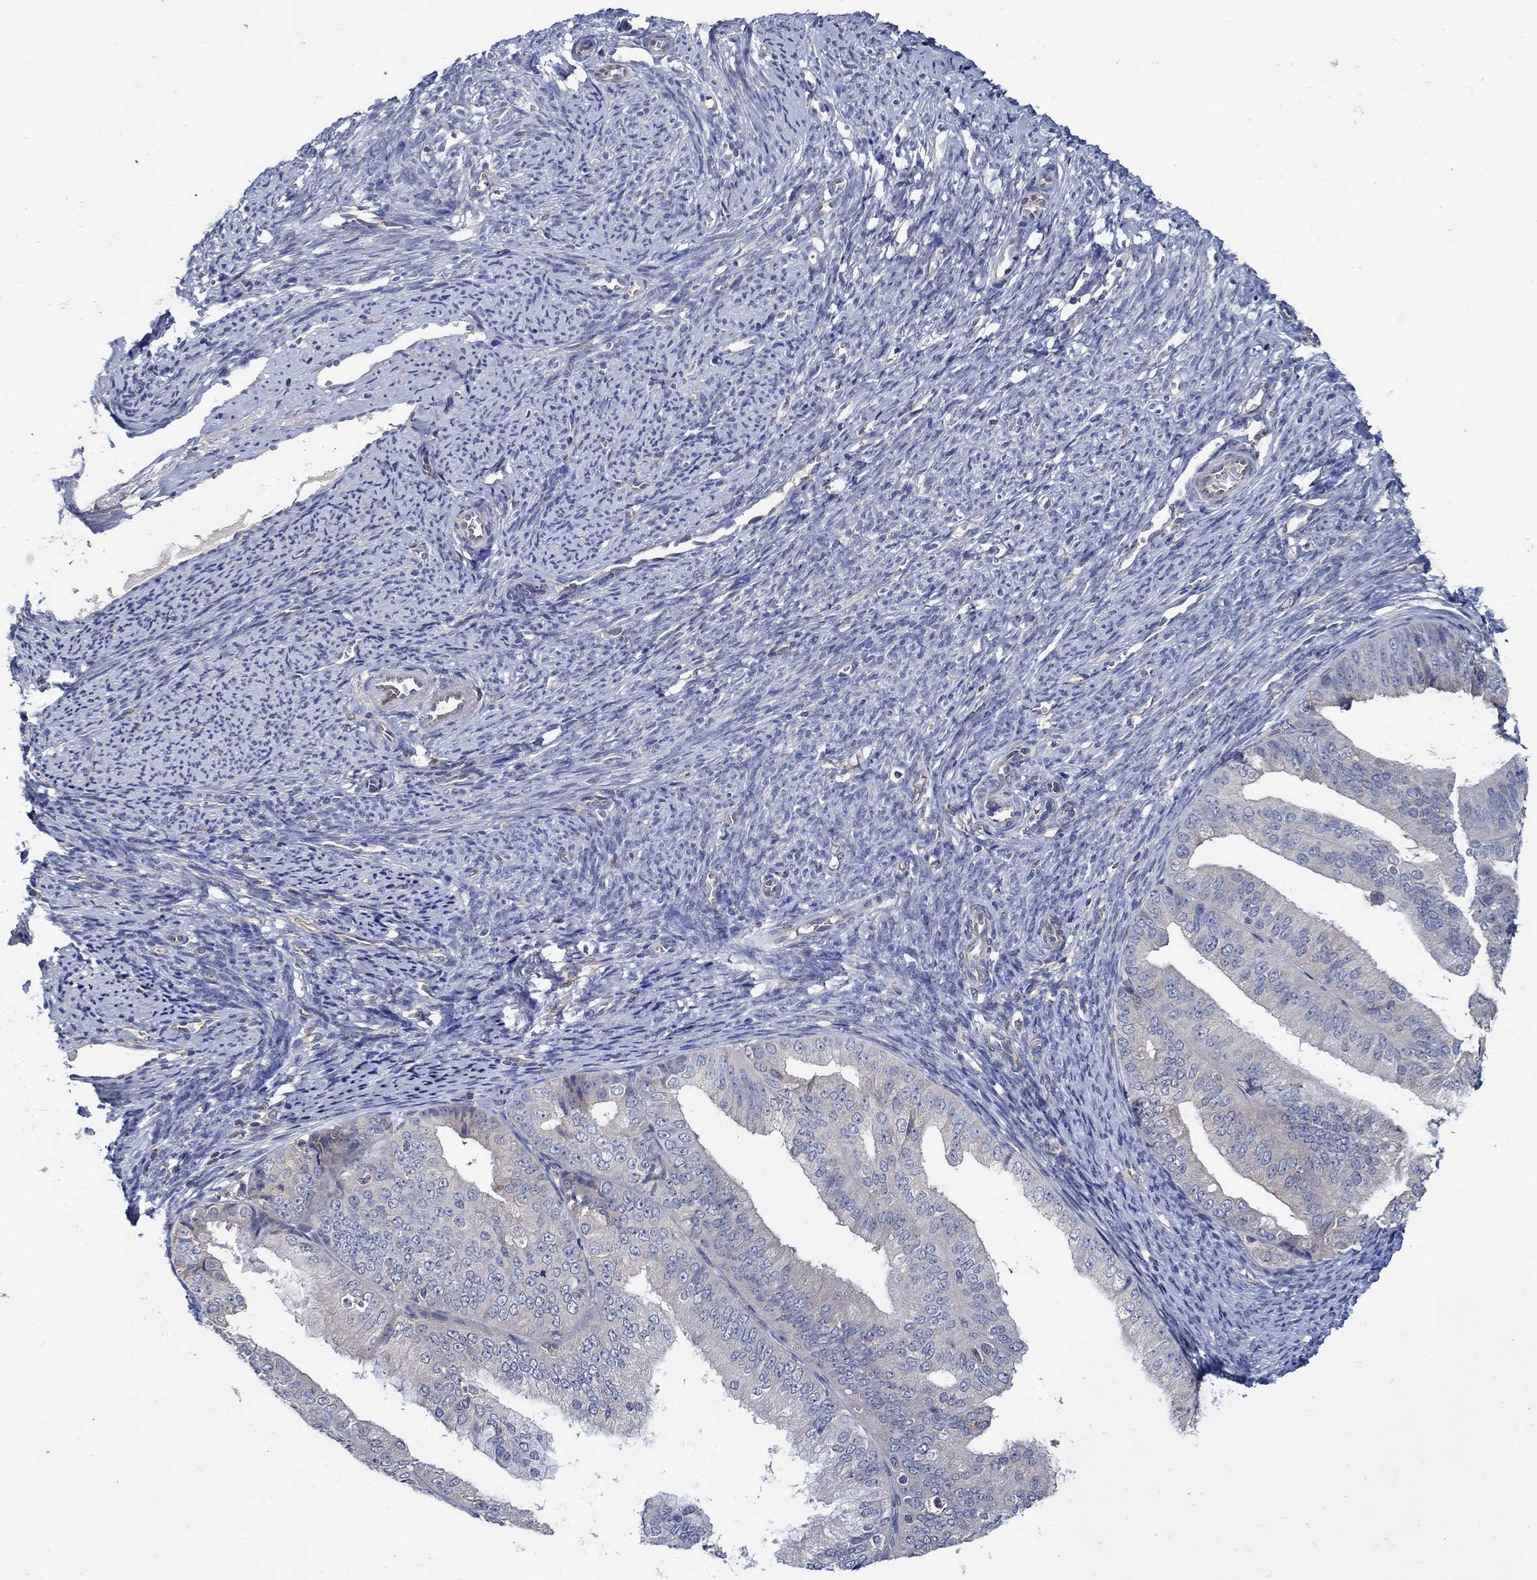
{"staining": {"intensity": "negative", "quantity": "none", "location": "none"}, "tissue": "endometrial cancer", "cell_type": "Tumor cells", "image_type": "cancer", "snomed": [{"axis": "morphology", "description": "Adenocarcinoma, NOS"}, {"axis": "topography", "description": "Endometrium"}], "caption": "IHC photomicrograph of neoplastic tissue: adenocarcinoma (endometrial) stained with DAB (3,3'-diaminobenzidine) demonstrates no significant protein positivity in tumor cells.", "gene": "MTHFR", "patient": {"sex": "female", "age": 63}}